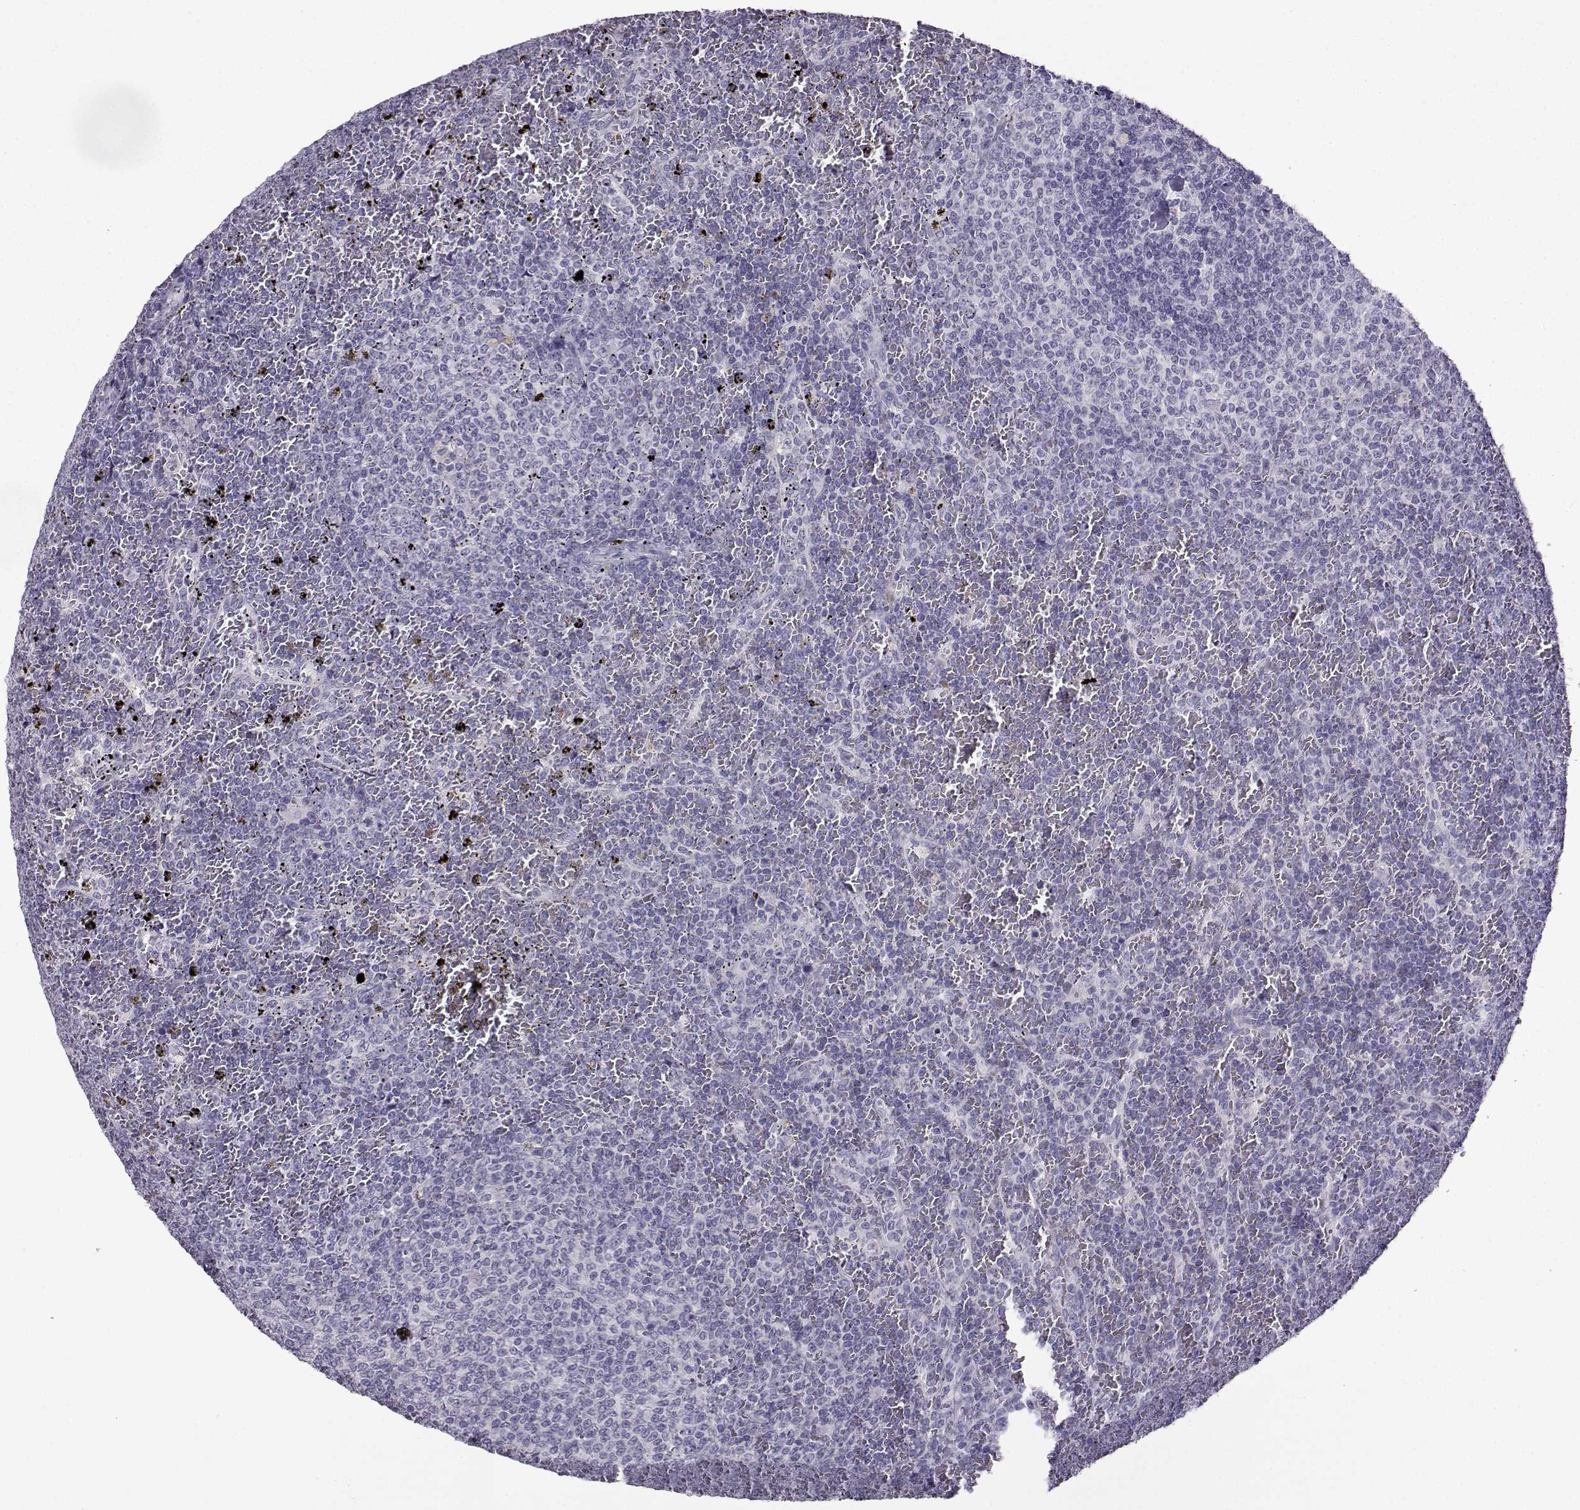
{"staining": {"intensity": "negative", "quantity": "none", "location": "none"}, "tissue": "lymphoma", "cell_type": "Tumor cells", "image_type": "cancer", "snomed": [{"axis": "morphology", "description": "Malignant lymphoma, non-Hodgkin's type, Low grade"}, {"axis": "topography", "description": "Spleen"}], "caption": "Tumor cells show no significant positivity in lymphoma.", "gene": "CRYBB1", "patient": {"sex": "female", "age": 77}}